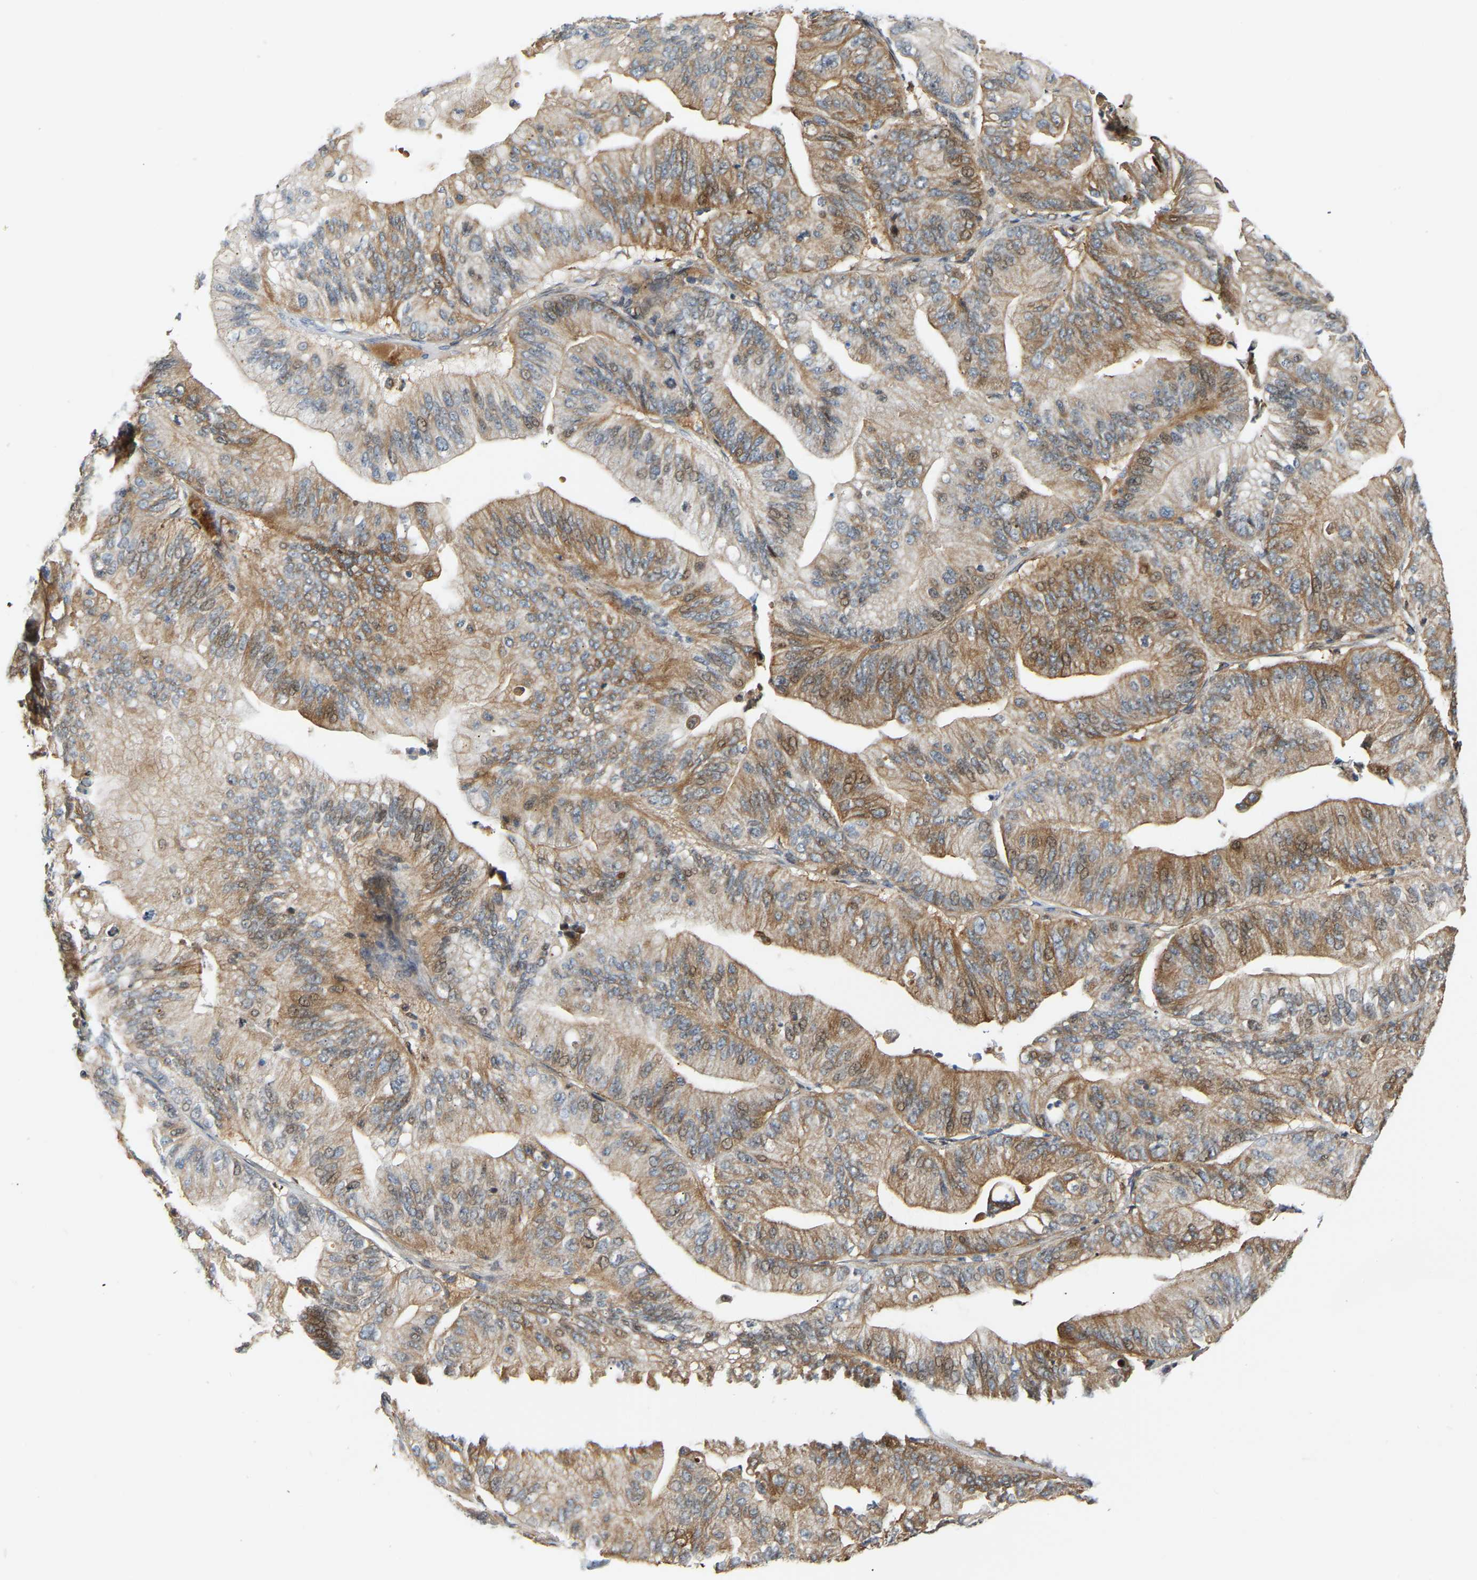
{"staining": {"intensity": "moderate", "quantity": ">75%", "location": "cytoplasmic/membranous"}, "tissue": "ovarian cancer", "cell_type": "Tumor cells", "image_type": "cancer", "snomed": [{"axis": "morphology", "description": "Cystadenocarcinoma, mucinous, NOS"}, {"axis": "topography", "description": "Ovary"}], "caption": "Protein expression analysis of ovarian cancer (mucinous cystadenocarcinoma) displays moderate cytoplasmic/membranous expression in approximately >75% of tumor cells.", "gene": "POGLUT2", "patient": {"sex": "female", "age": 61}}